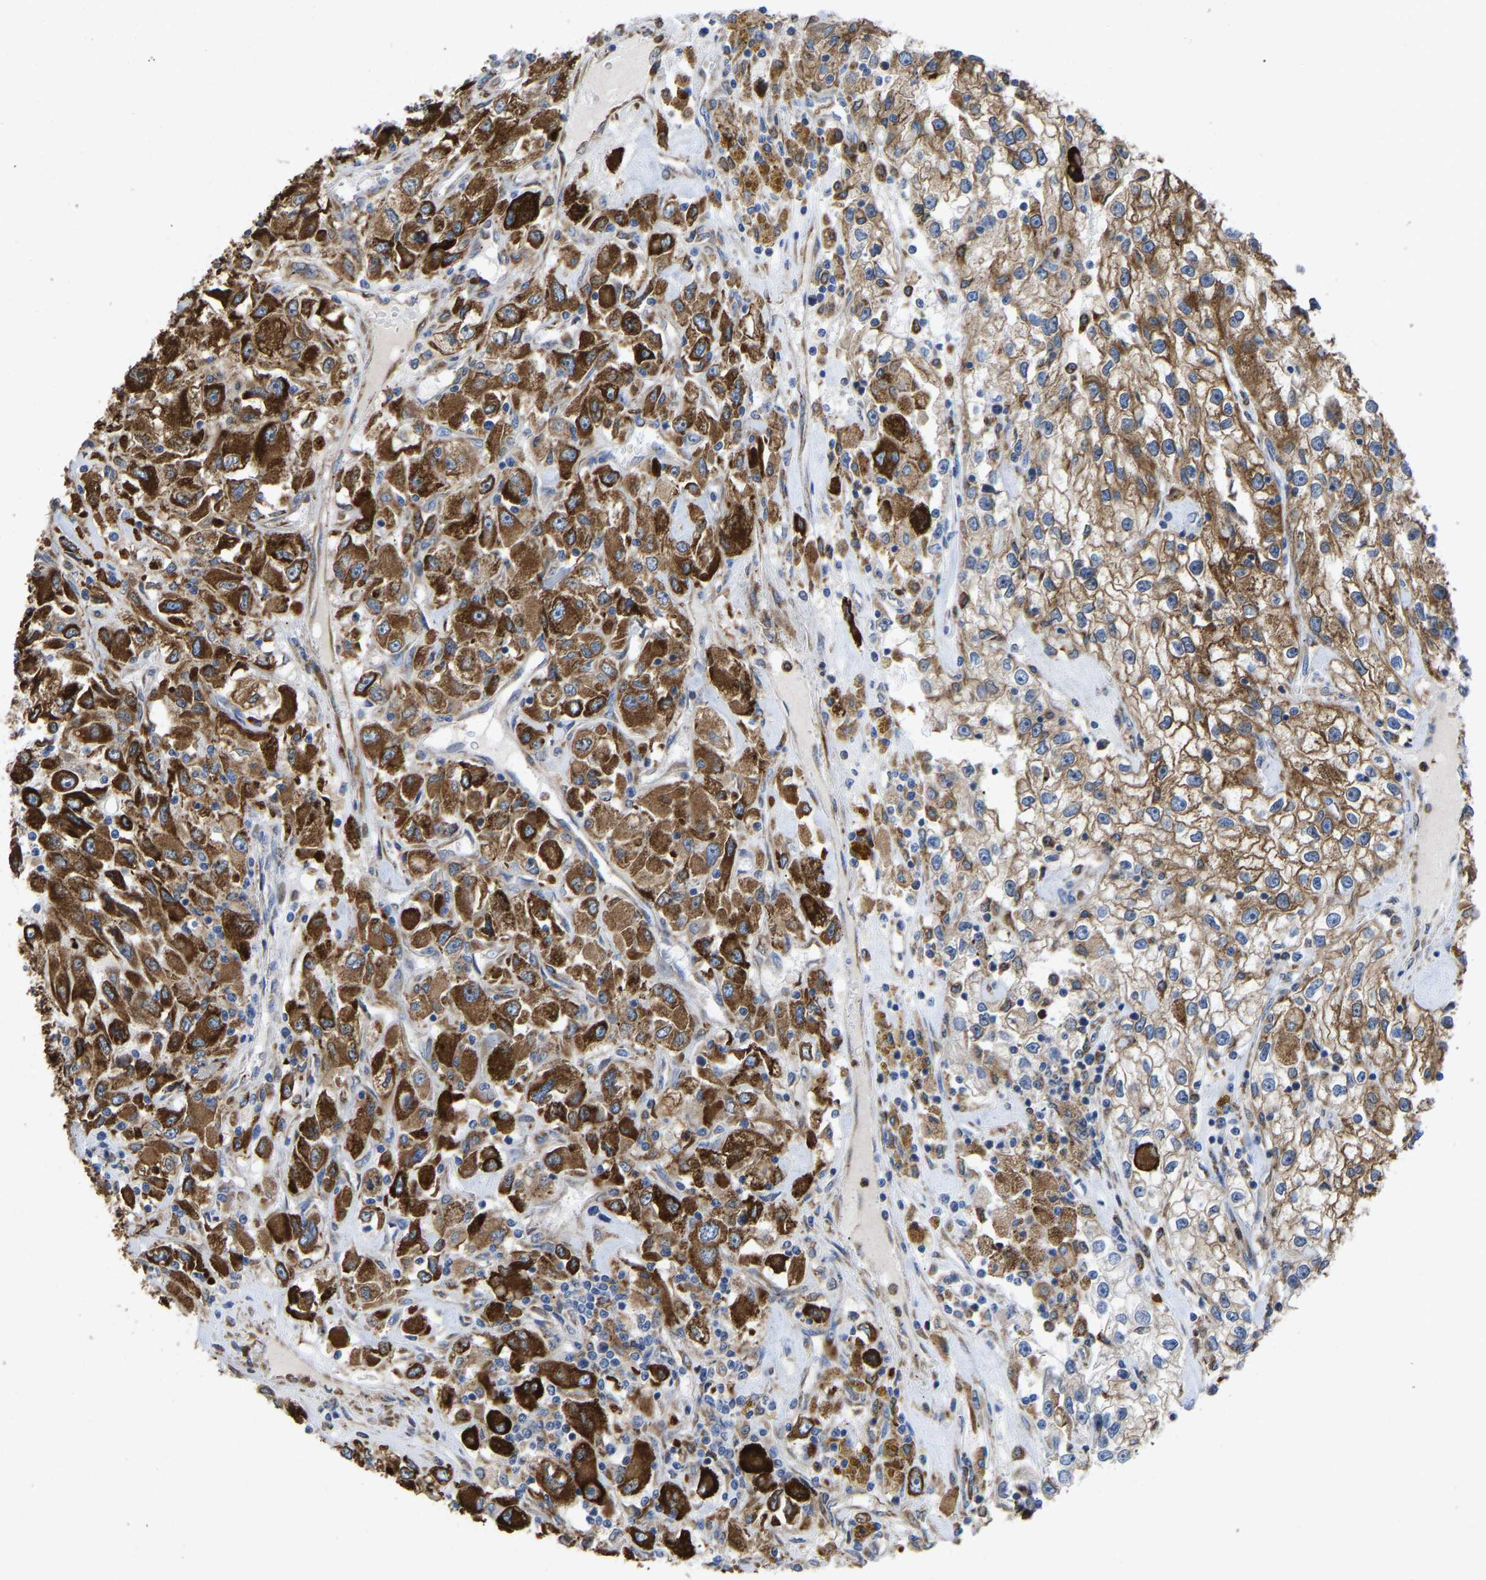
{"staining": {"intensity": "strong", "quantity": ">75%", "location": "cytoplasmic/membranous"}, "tissue": "renal cancer", "cell_type": "Tumor cells", "image_type": "cancer", "snomed": [{"axis": "morphology", "description": "Adenocarcinoma, NOS"}, {"axis": "topography", "description": "Kidney"}], "caption": "Human renal cancer stained for a protein (brown) shows strong cytoplasmic/membranous positive expression in about >75% of tumor cells.", "gene": "P4HB", "patient": {"sex": "female", "age": 52}}